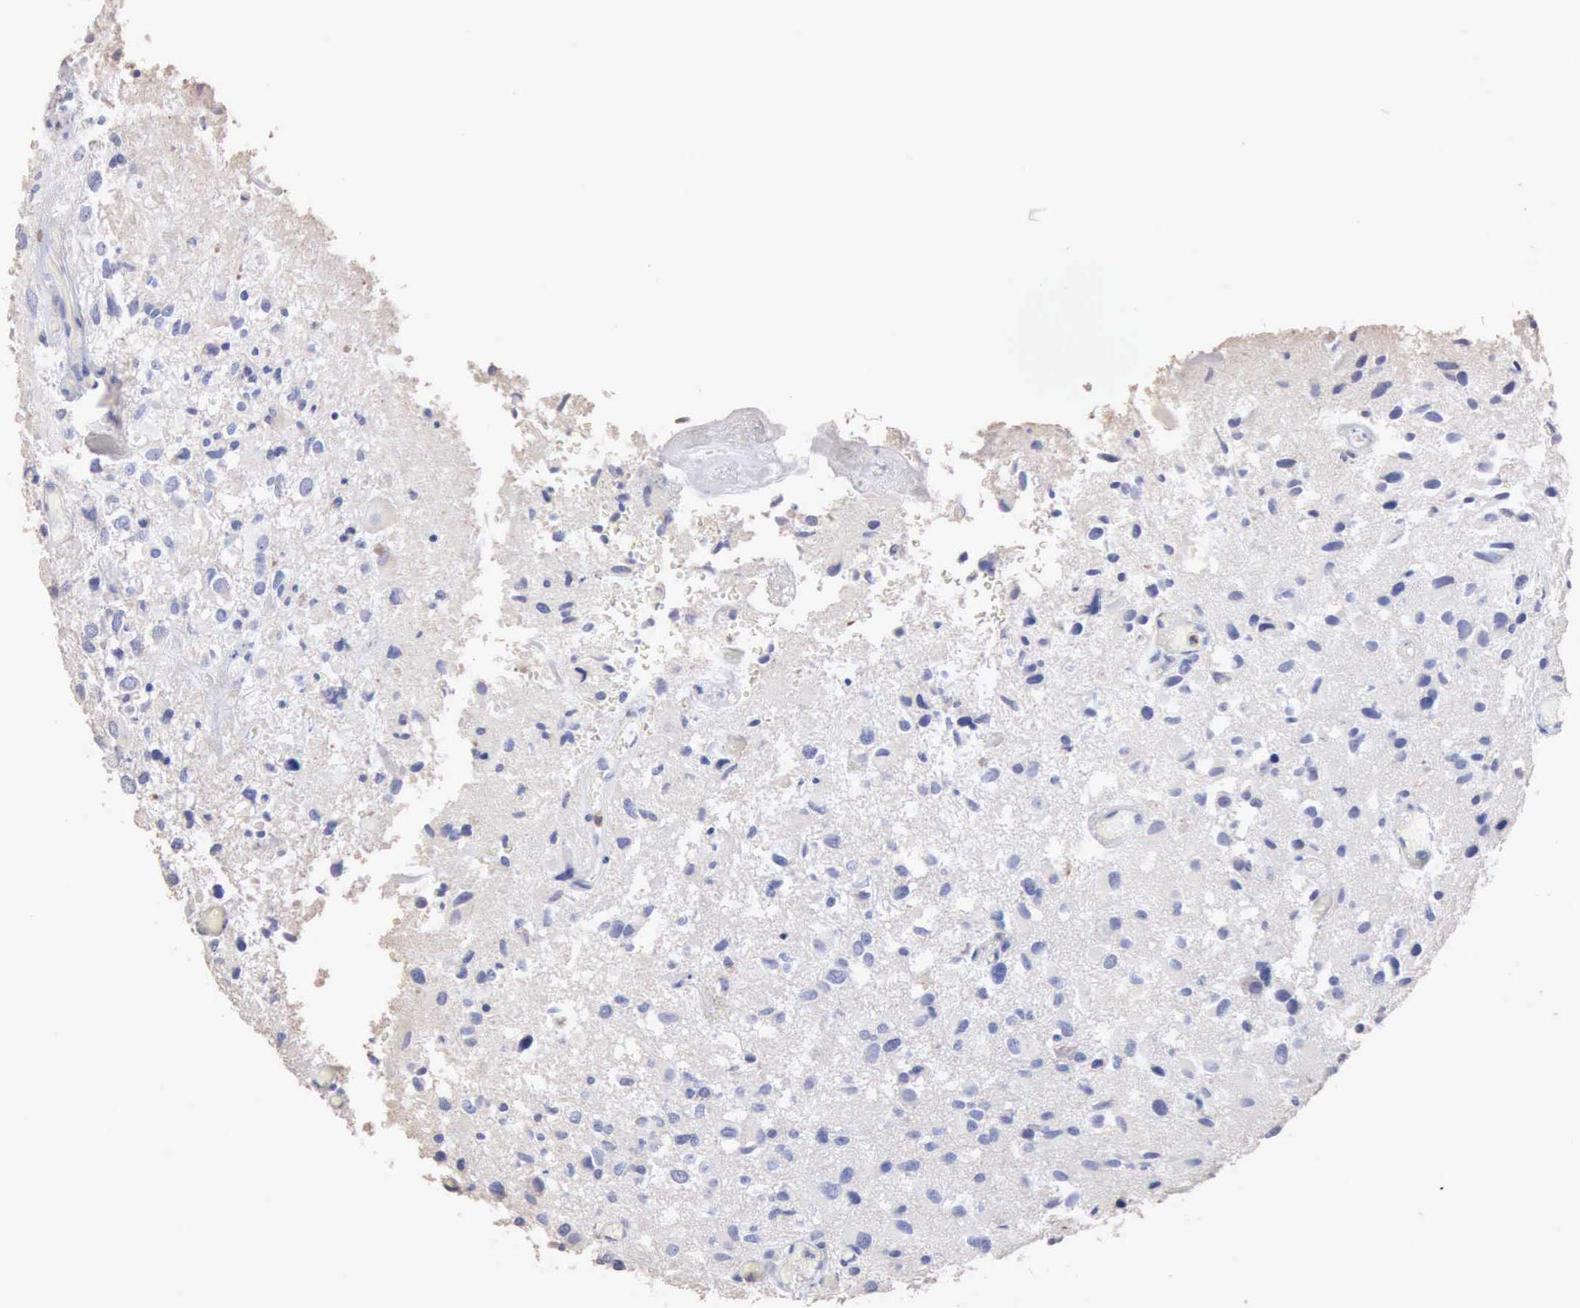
{"staining": {"intensity": "negative", "quantity": "none", "location": "none"}, "tissue": "glioma", "cell_type": "Tumor cells", "image_type": "cancer", "snomed": [{"axis": "morphology", "description": "Glioma, malignant, High grade"}, {"axis": "topography", "description": "Brain"}], "caption": "Protein analysis of glioma demonstrates no significant expression in tumor cells.", "gene": "KRT6B", "patient": {"sex": "male", "age": 69}}